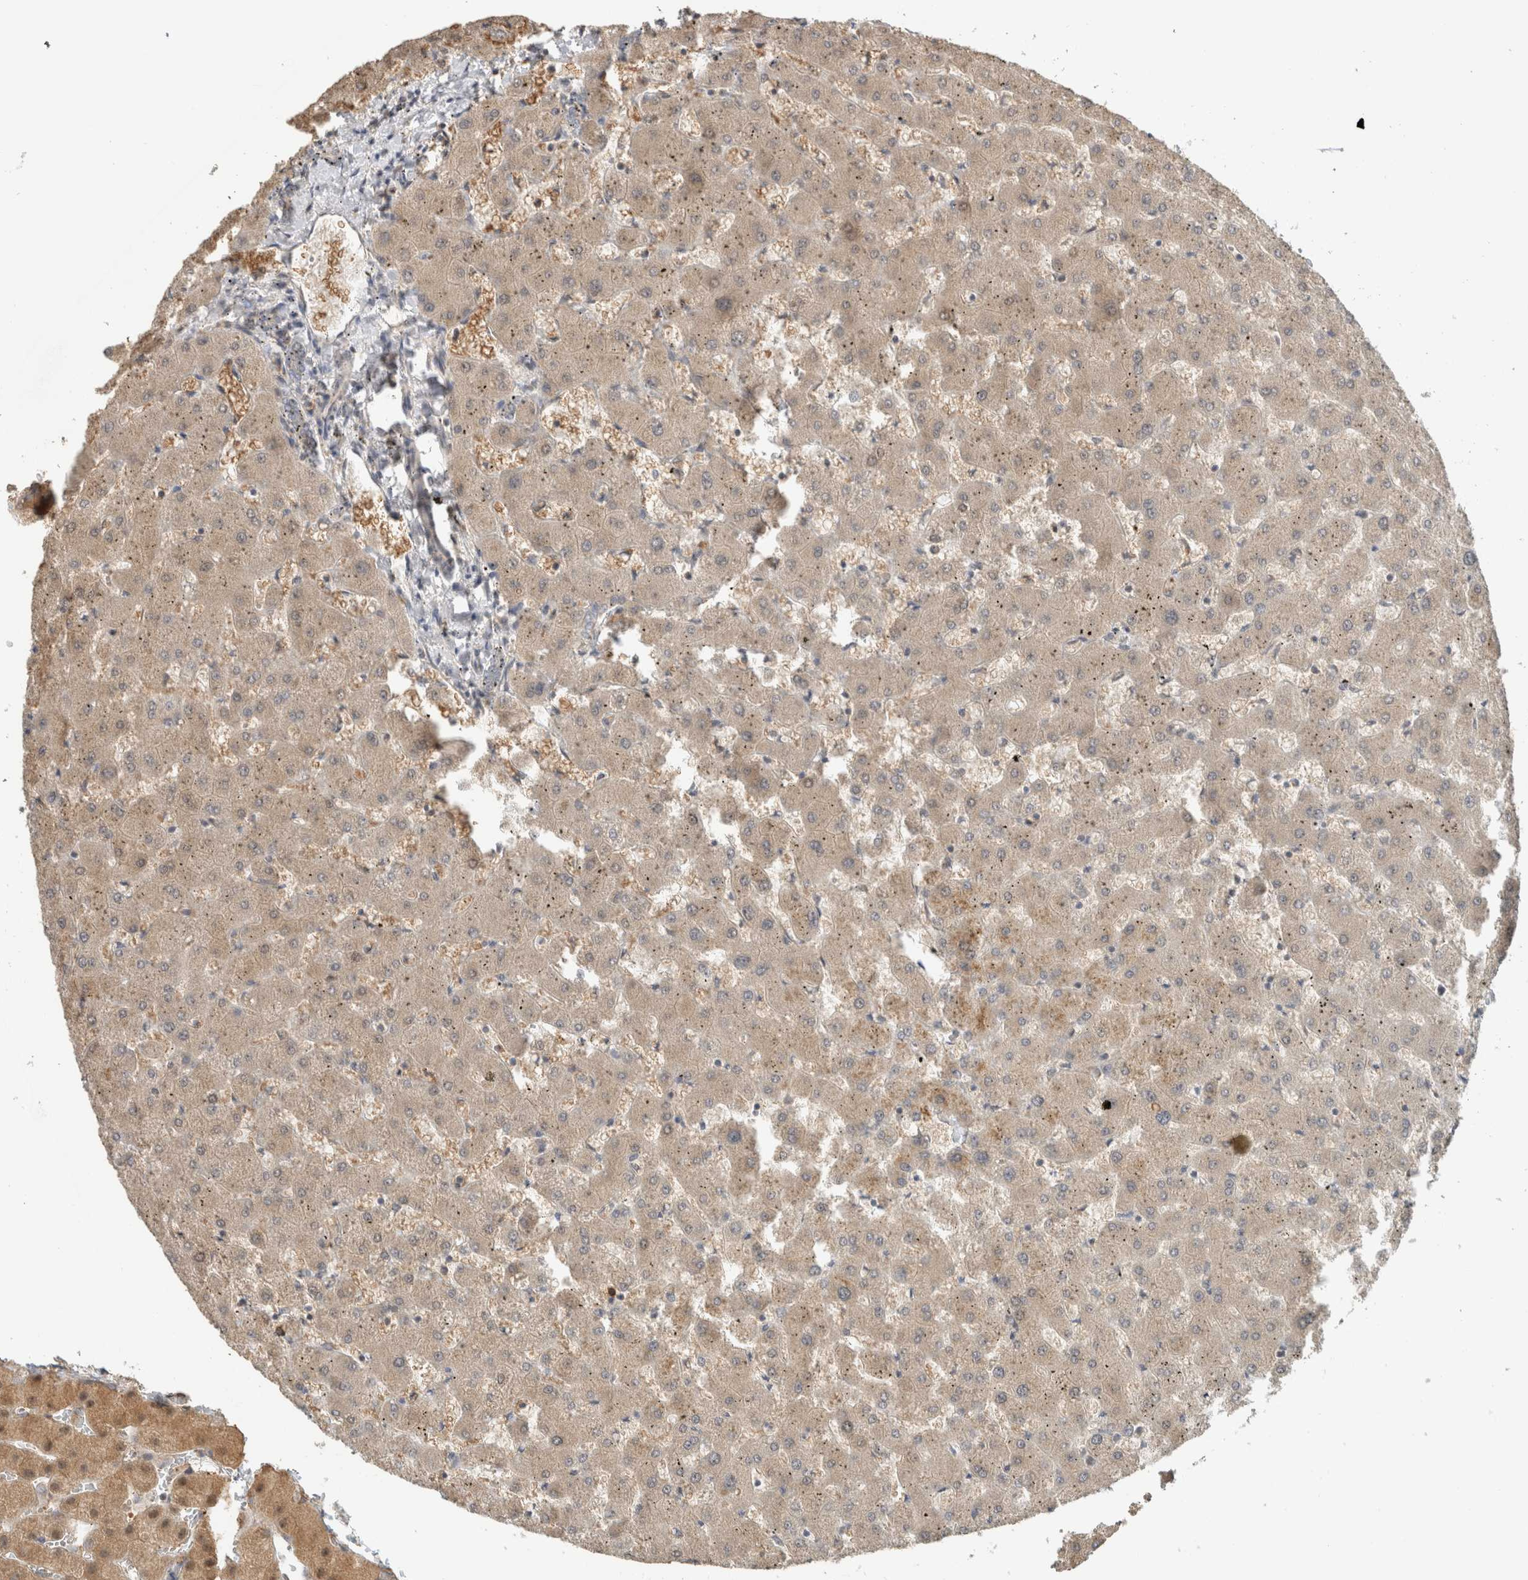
{"staining": {"intensity": "negative", "quantity": "none", "location": "none"}, "tissue": "liver", "cell_type": "Cholangiocytes", "image_type": "normal", "snomed": [{"axis": "morphology", "description": "Normal tissue, NOS"}, {"axis": "topography", "description": "Liver"}], "caption": "Cholangiocytes show no significant positivity in normal liver.", "gene": "PUM1", "patient": {"sex": "female", "age": 63}}